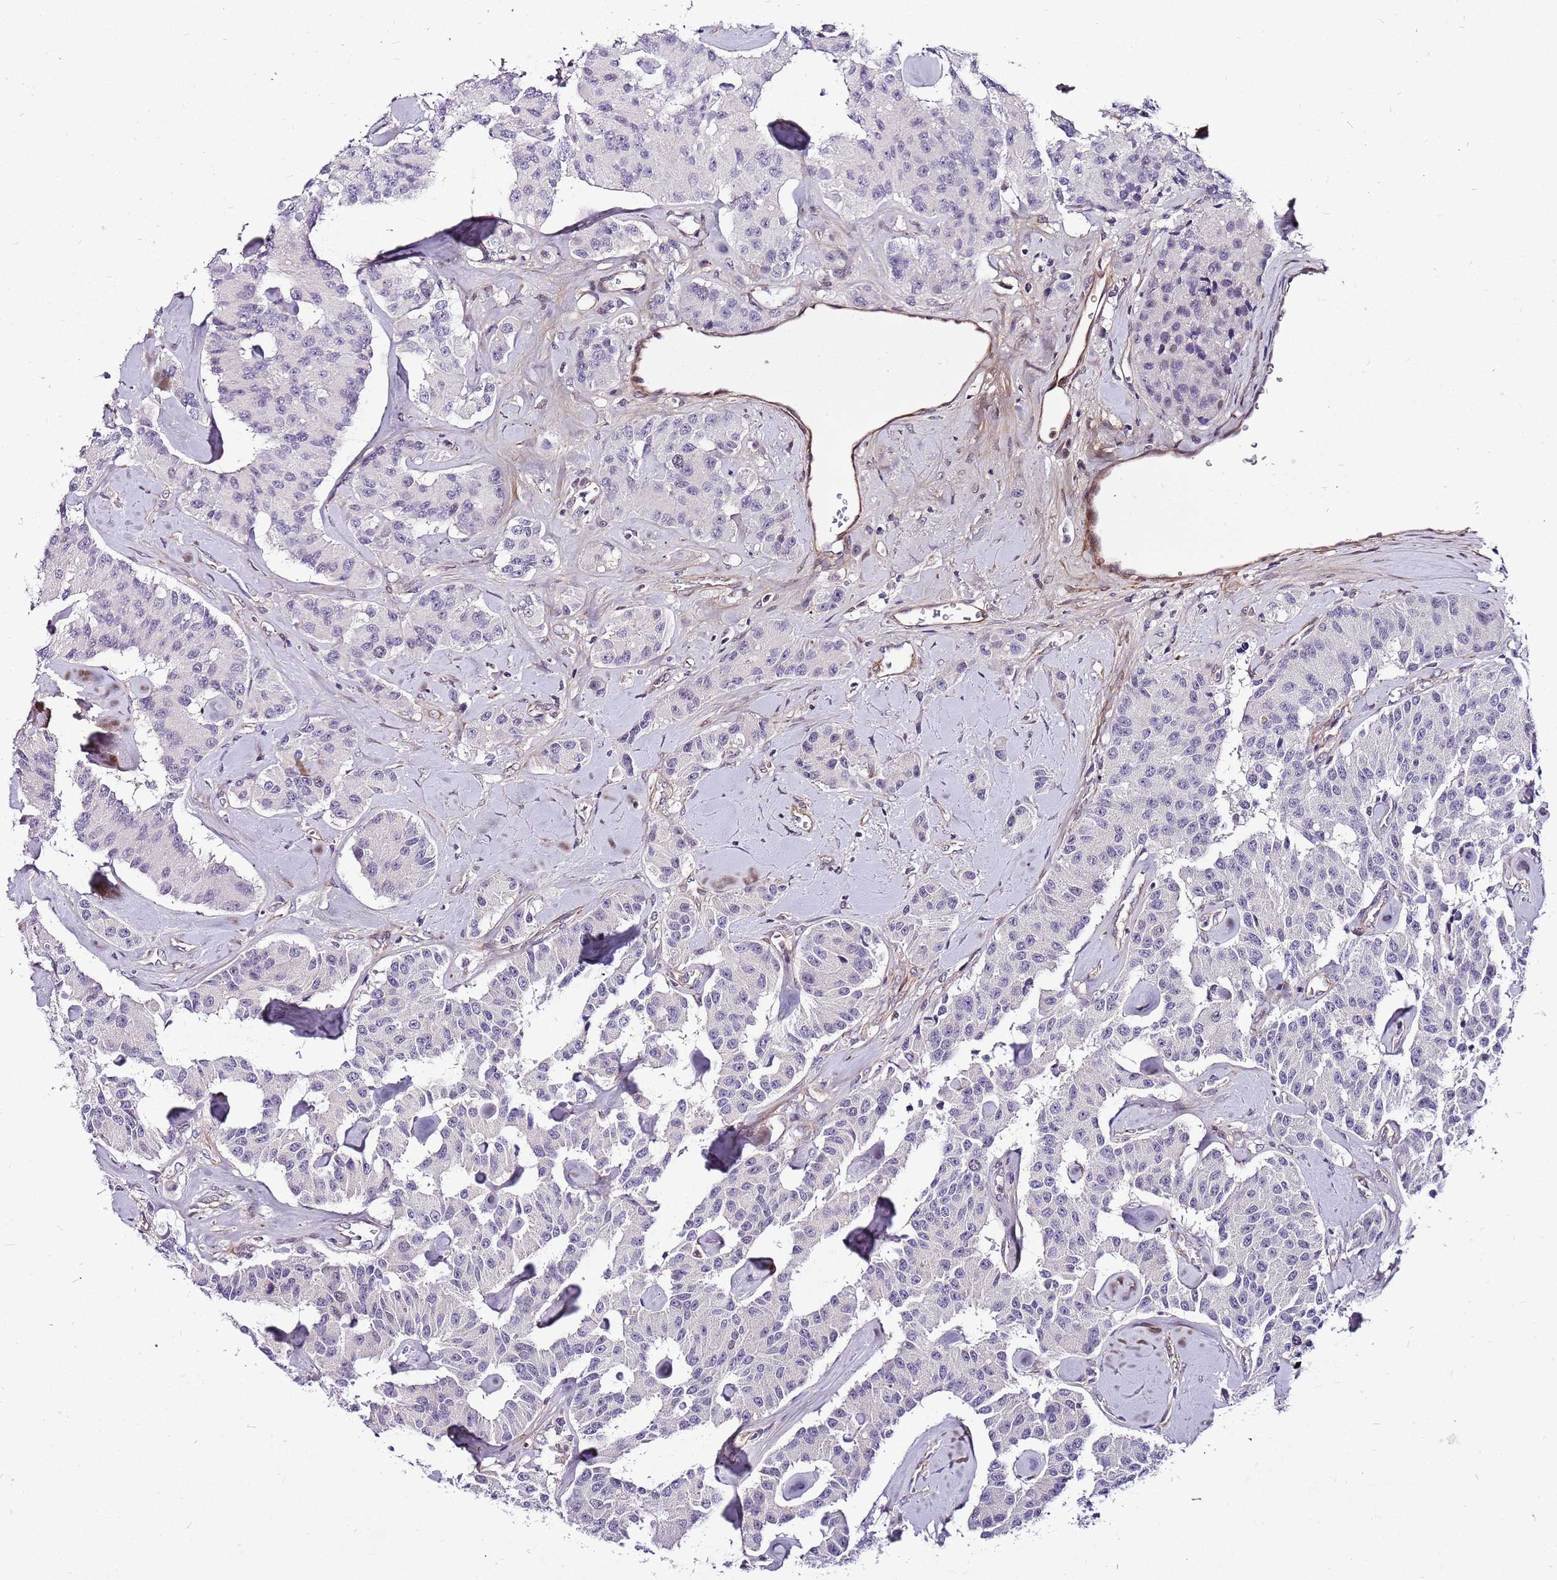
{"staining": {"intensity": "negative", "quantity": "none", "location": "none"}, "tissue": "carcinoid", "cell_type": "Tumor cells", "image_type": "cancer", "snomed": [{"axis": "morphology", "description": "Carcinoid, malignant, NOS"}, {"axis": "topography", "description": "Pancreas"}], "caption": "Immunohistochemistry (IHC) of carcinoid shows no staining in tumor cells.", "gene": "POLE3", "patient": {"sex": "male", "age": 41}}